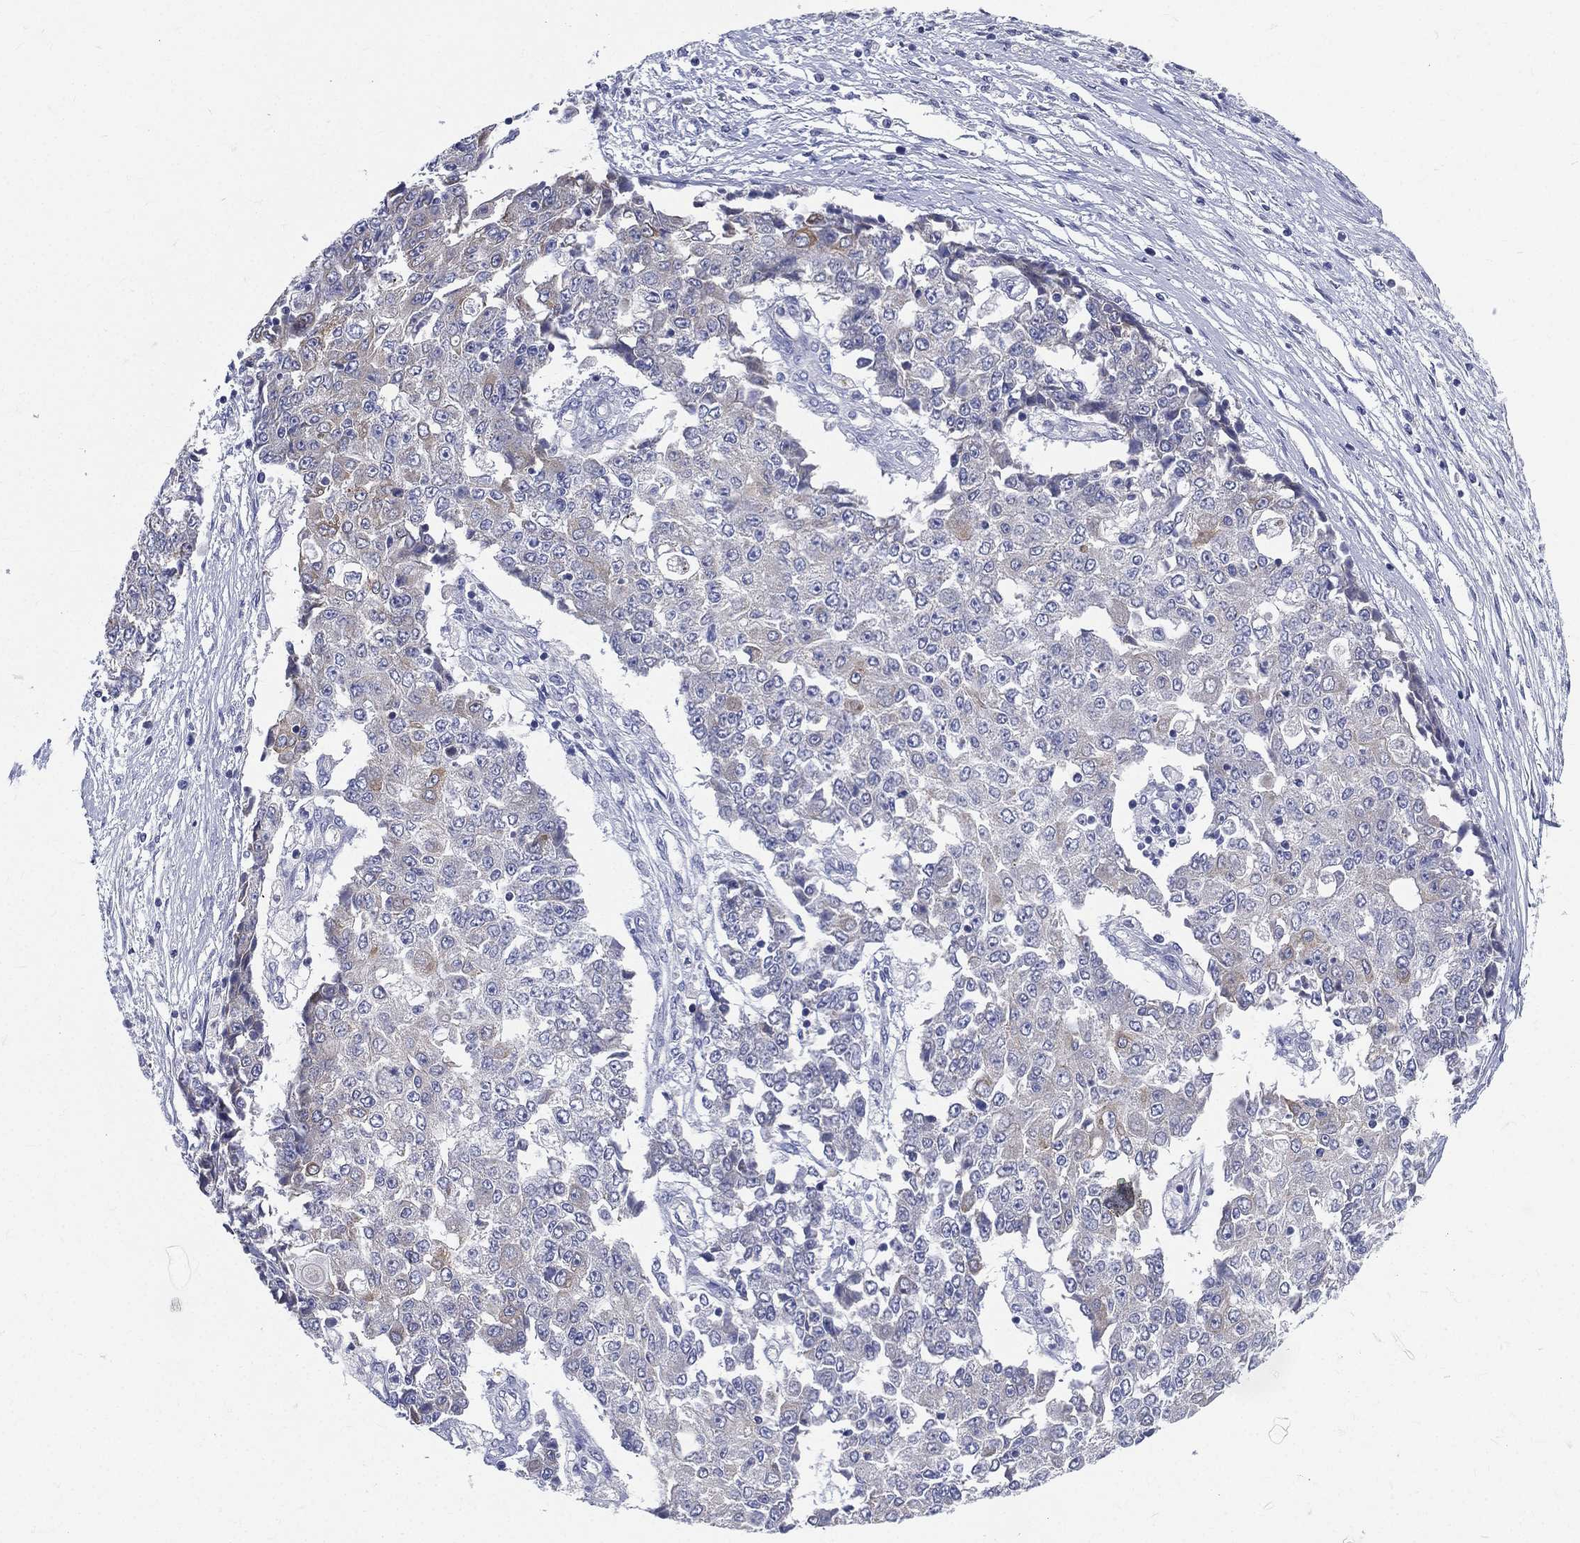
{"staining": {"intensity": "weak", "quantity": "<25%", "location": "cytoplasmic/membranous"}, "tissue": "ovarian cancer", "cell_type": "Tumor cells", "image_type": "cancer", "snomed": [{"axis": "morphology", "description": "Carcinoma, endometroid"}, {"axis": "topography", "description": "Ovary"}], "caption": "This micrograph is of ovarian endometroid carcinoma stained with immunohistochemistry to label a protein in brown with the nuclei are counter-stained blue. There is no positivity in tumor cells. (DAB (3,3'-diaminobenzidine) immunohistochemistry visualized using brightfield microscopy, high magnification).", "gene": "PWWP3A", "patient": {"sex": "female", "age": 42}}